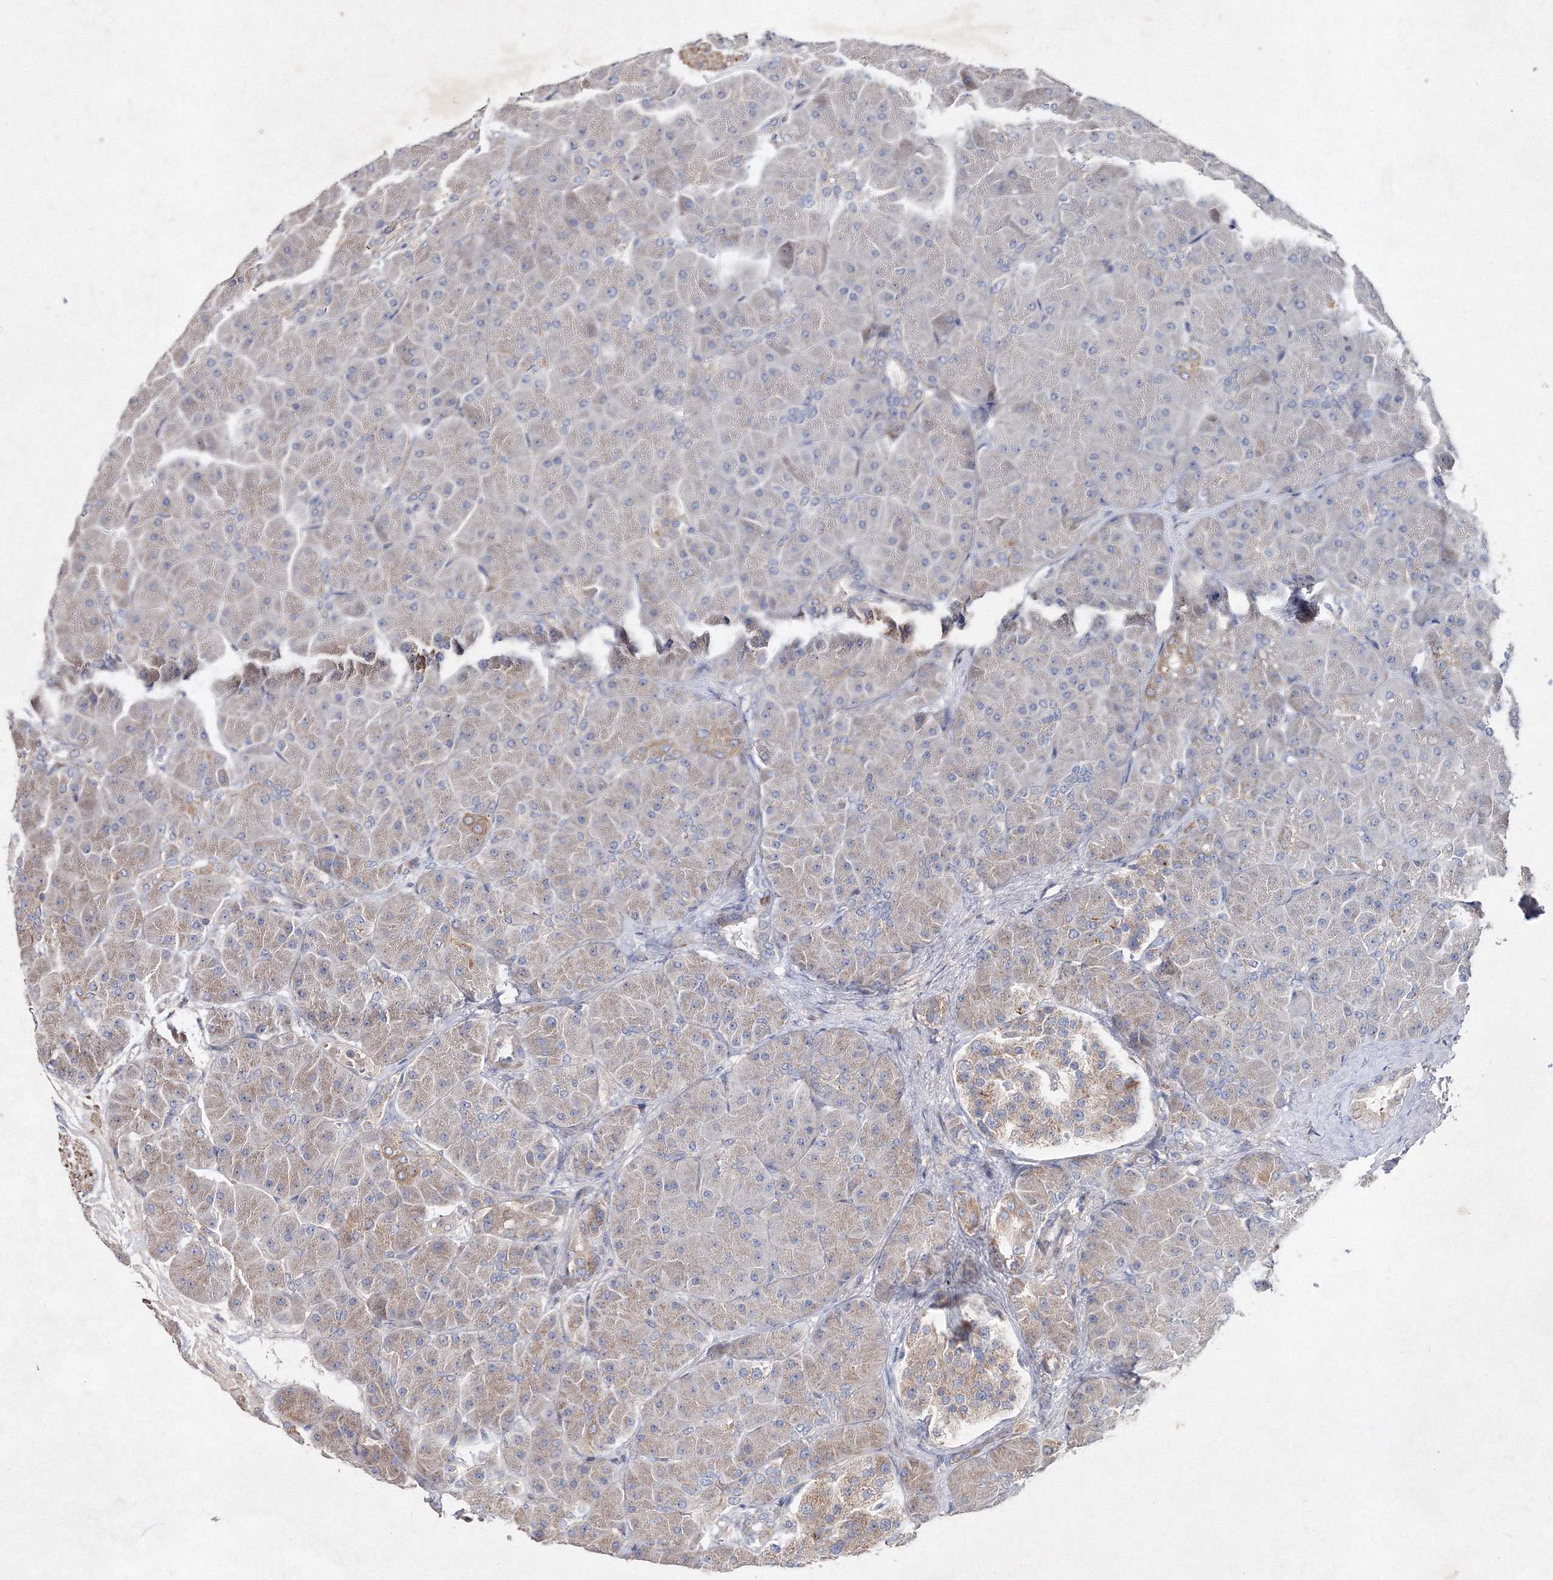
{"staining": {"intensity": "moderate", "quantity": "25%-75%", "location": "cytoplasmic/membranous"}, "tissue": "pancreas", "cell_type": "Exocrine glandular cells", "image_type": "normal", "snomed": [{"axis": "morphology", "description": "Normal tissue, NOS"}, {"axis": "topography", "description": "Pancreas"}], "caption": "IHC (DAB) staining of normal pancreas shows moderate cytoplasmic/membranous protein staining in approximately 25%-75% of exocrine glandular cells. (DAB IHC with brightfield microscopy, high magnification).", "gene": "GFM1", "patient": {"sex": "male", "age": 66}}